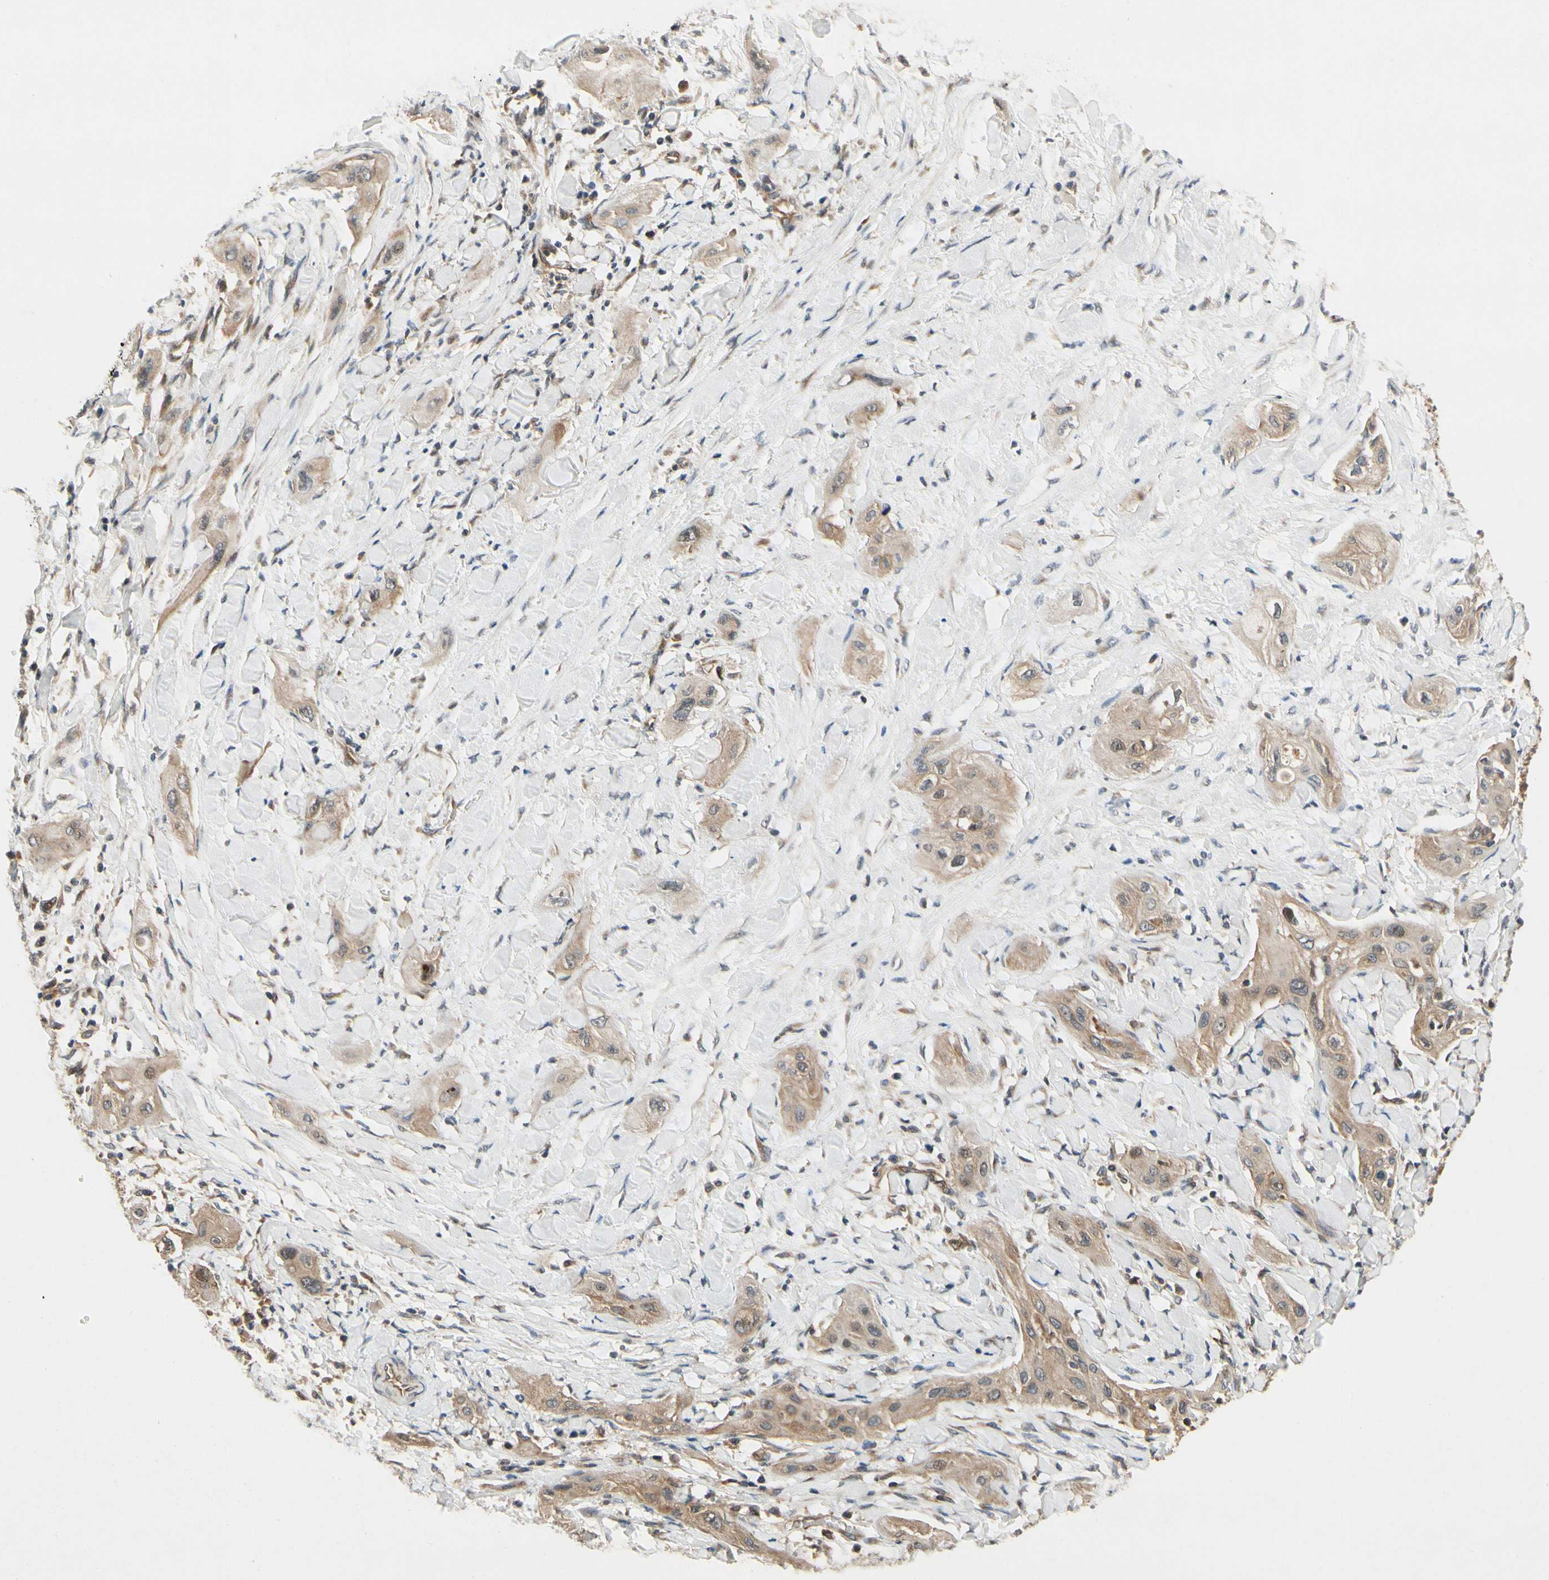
{"staining": {"intensity": "moderate", "quantity": ">75%", "location": "cytoplasmic/membranous"}, "tissue": "lung cancer", "cell_type": "Tumor cells", "image_type": "cancer", "snomed": [{"axis": "morphology", "description": "Squamous cell carcinoma, NOS"}, {"axis": "topography", "description": "Lung"}], "caption": "High-power microscopy captured an immunohistochemistry histopathology image of lung cancer, revealing moderate cytoplasmic/membranous staining in about >75% of tumor cells.", "gene": "TDRP", "patient": {"sex": "female", "age": 47}}